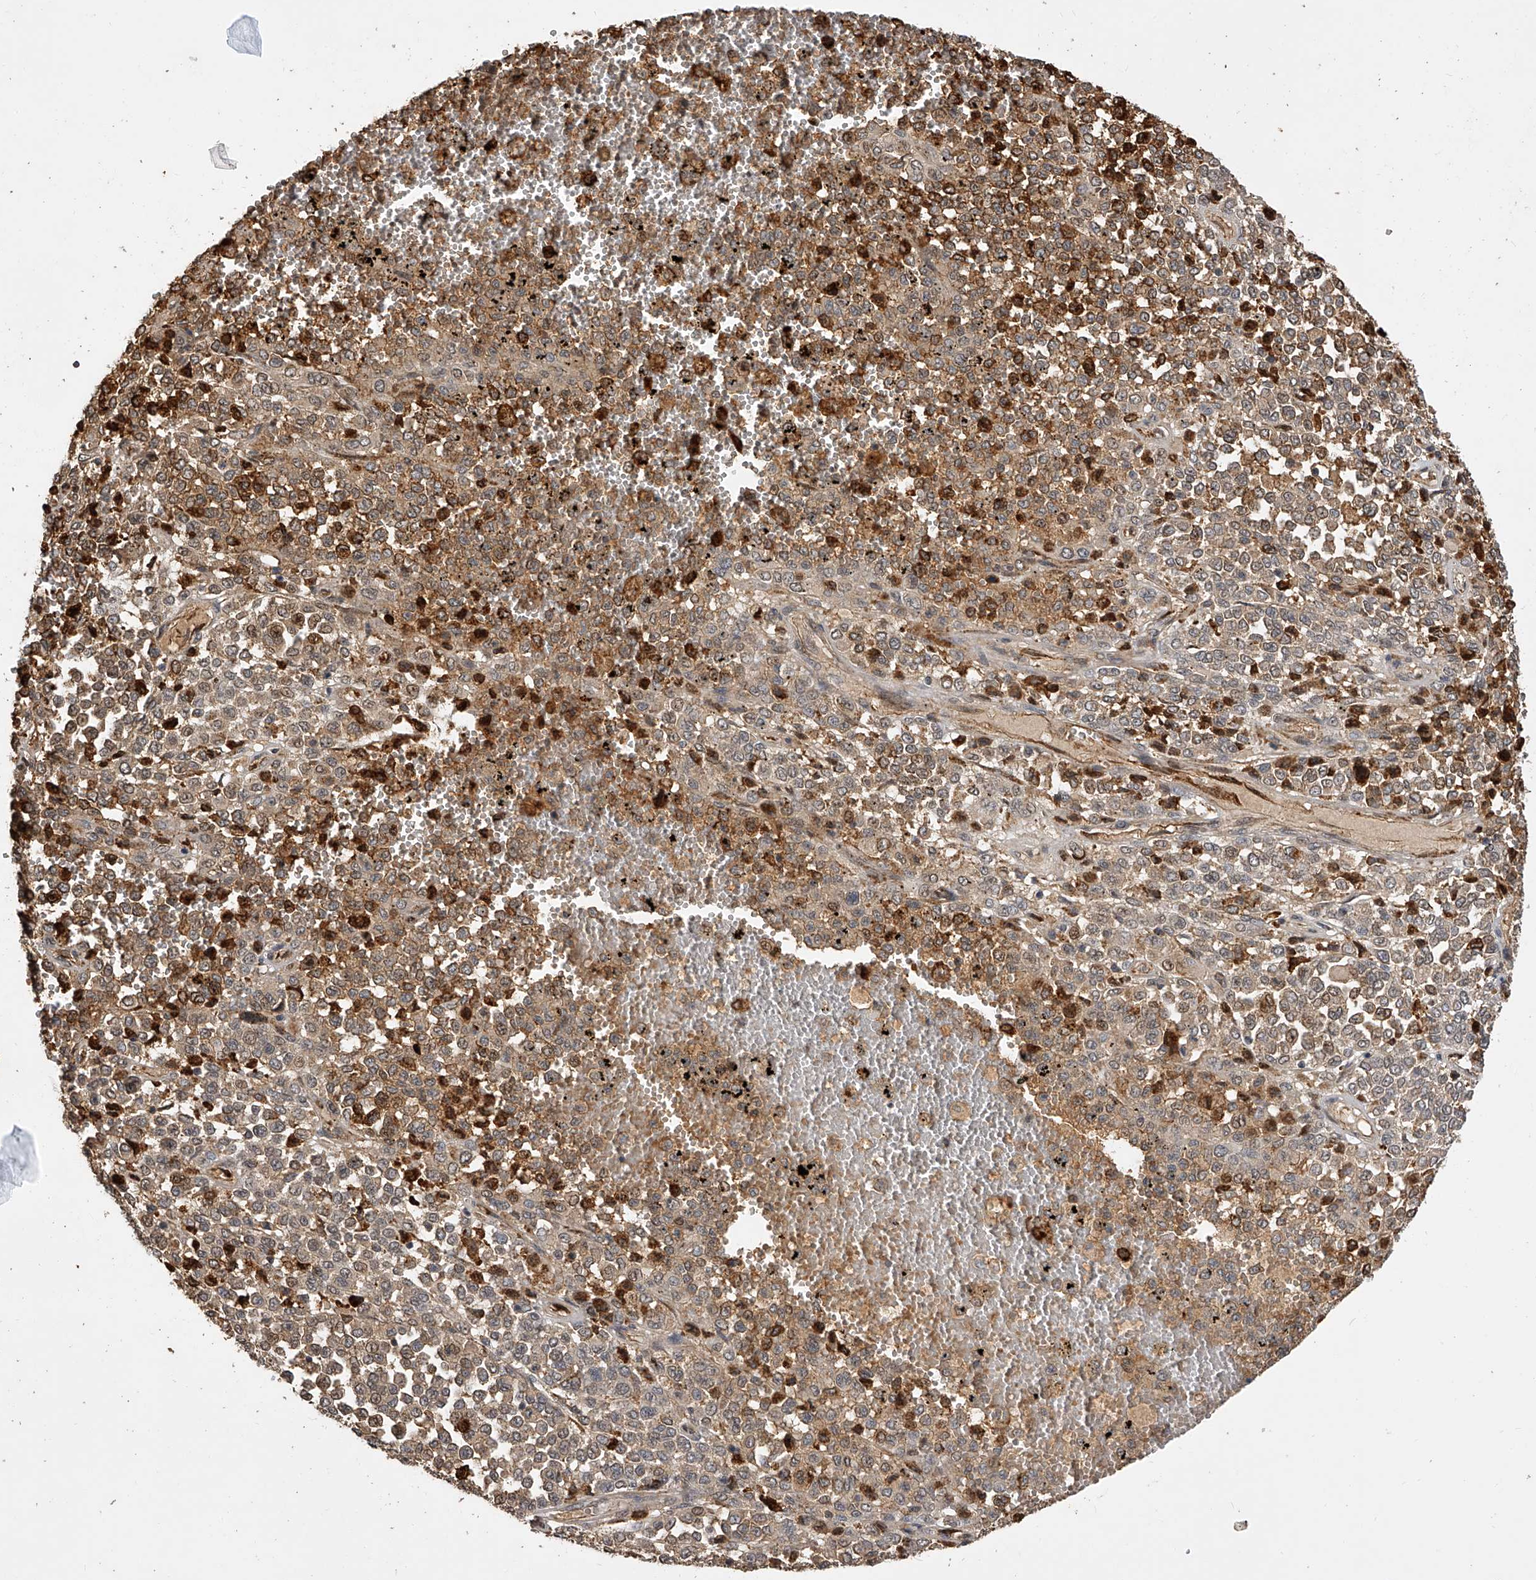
{"staining": {"intensity": "moderate", "quantity": "25%-75%", "location": "cytoplasmic/membranous"}, "tissue": "melanoma", "cell_type": "Tumor cells", "image_type": "cancer", "snomed": [{"axis": "morphology", "description": "Malignant melanoma, Metastatic site"}, {"axis": "topography", "description": "Pancreas"}], "caption": "The photomicrograph shows staining of melanoma, revealing moderate cytoplasmic/membranous protein staining (brown color) within tumor cells.", "gene": "CFAP410", "patient": {"sex": "female", "age": 30}}